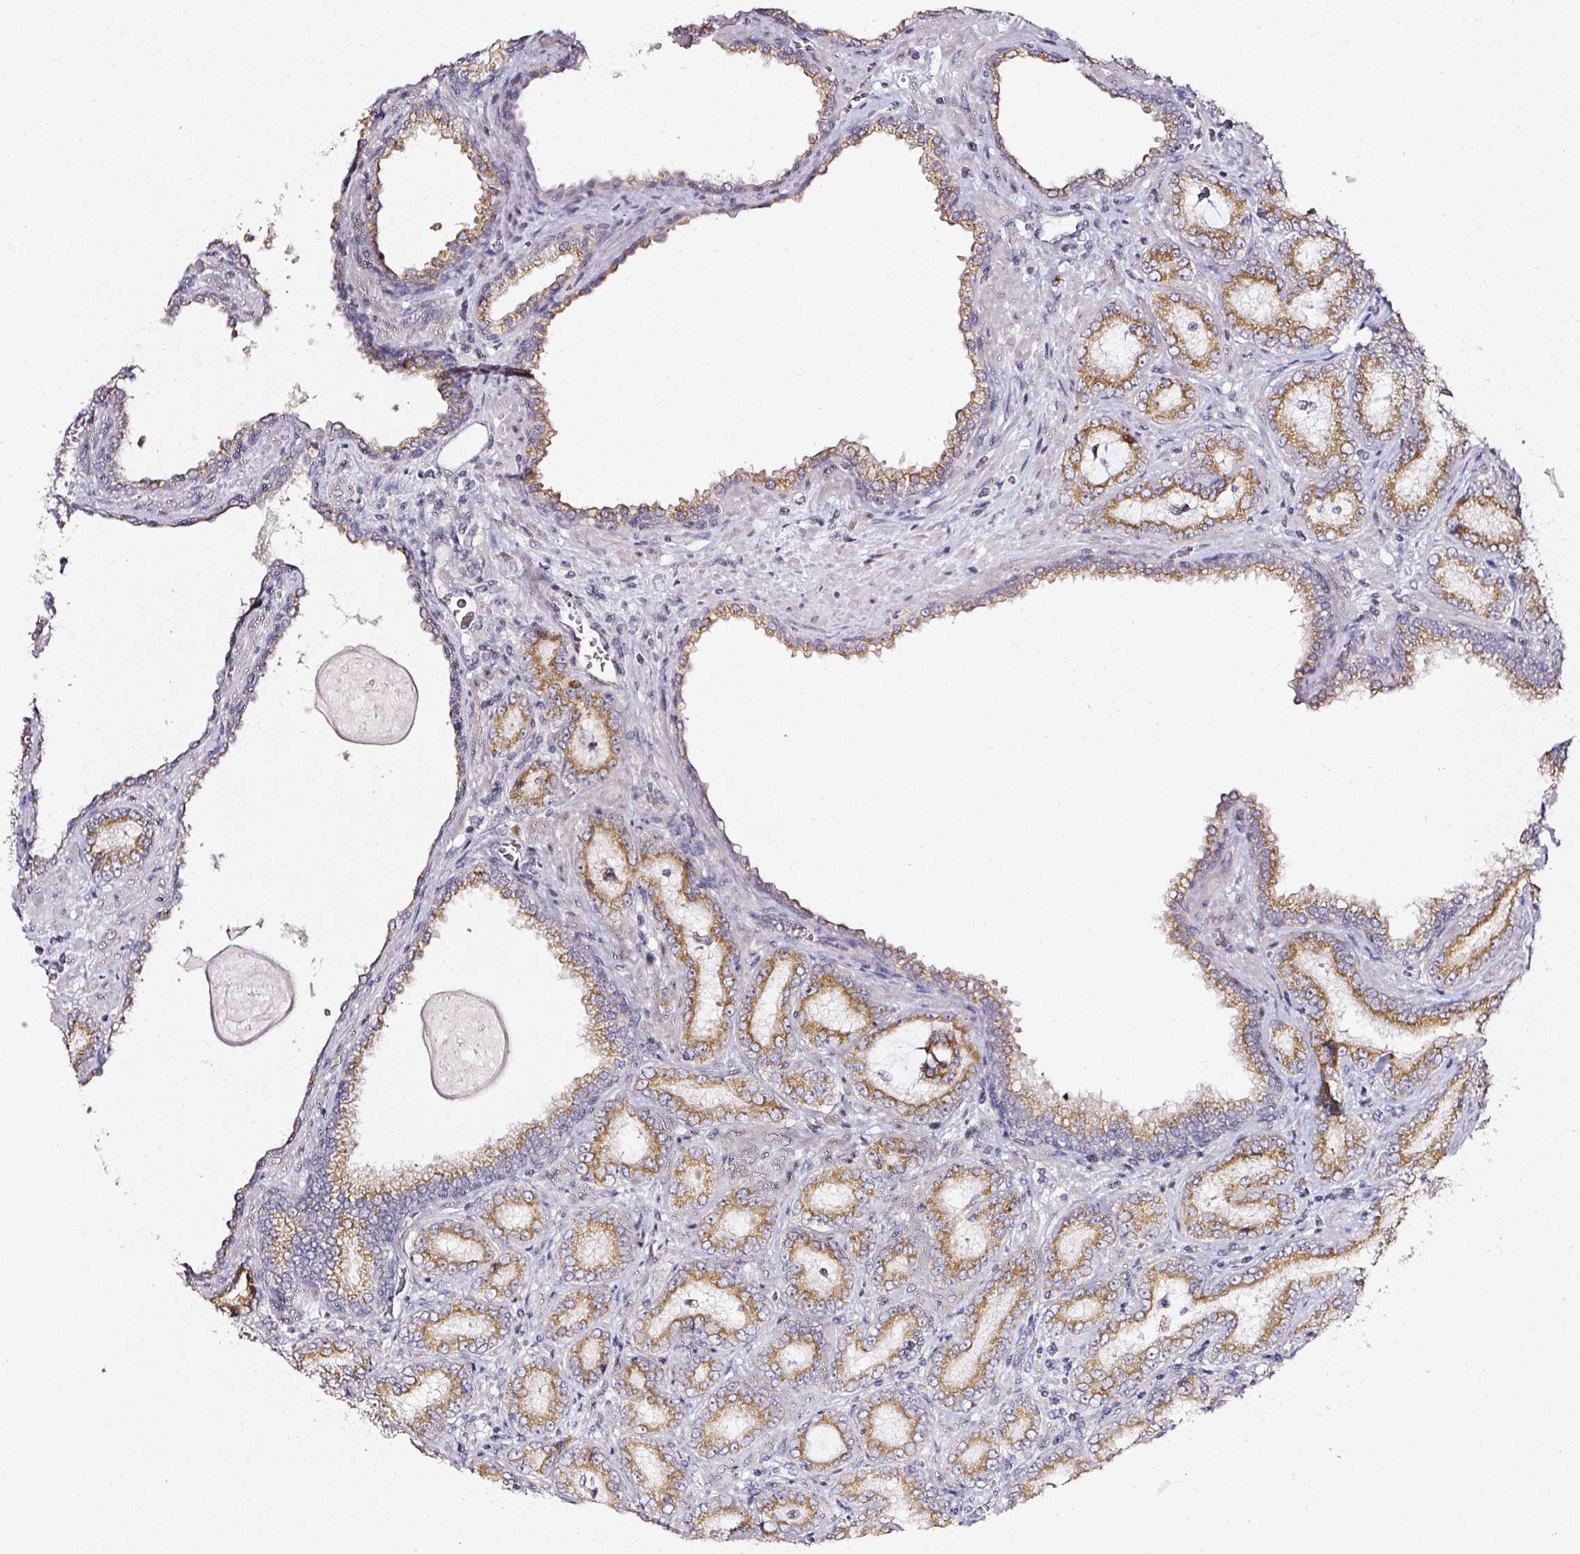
{"staining": {"intensity": "moderate", "quantity": ">75%", "location": "cytoplasmic/membranous"}, "tissue": "prostate cancer", "cell_type": "Tumor cells", "image_type": "cancer", "snomed": [{"axis": "morphology", "description": "Adenocarcinoma, High grade"}, {"axis": "topography", "description": "Prostate"}], "caption": "Moderate cytoplasmic/membranous positivity is present in approximately >75% of tumor cells in prostate cancer (high-grade adenocarcinoma).", "gene": "NTRK1", "patient": {"sex": "male", "age": 72}}